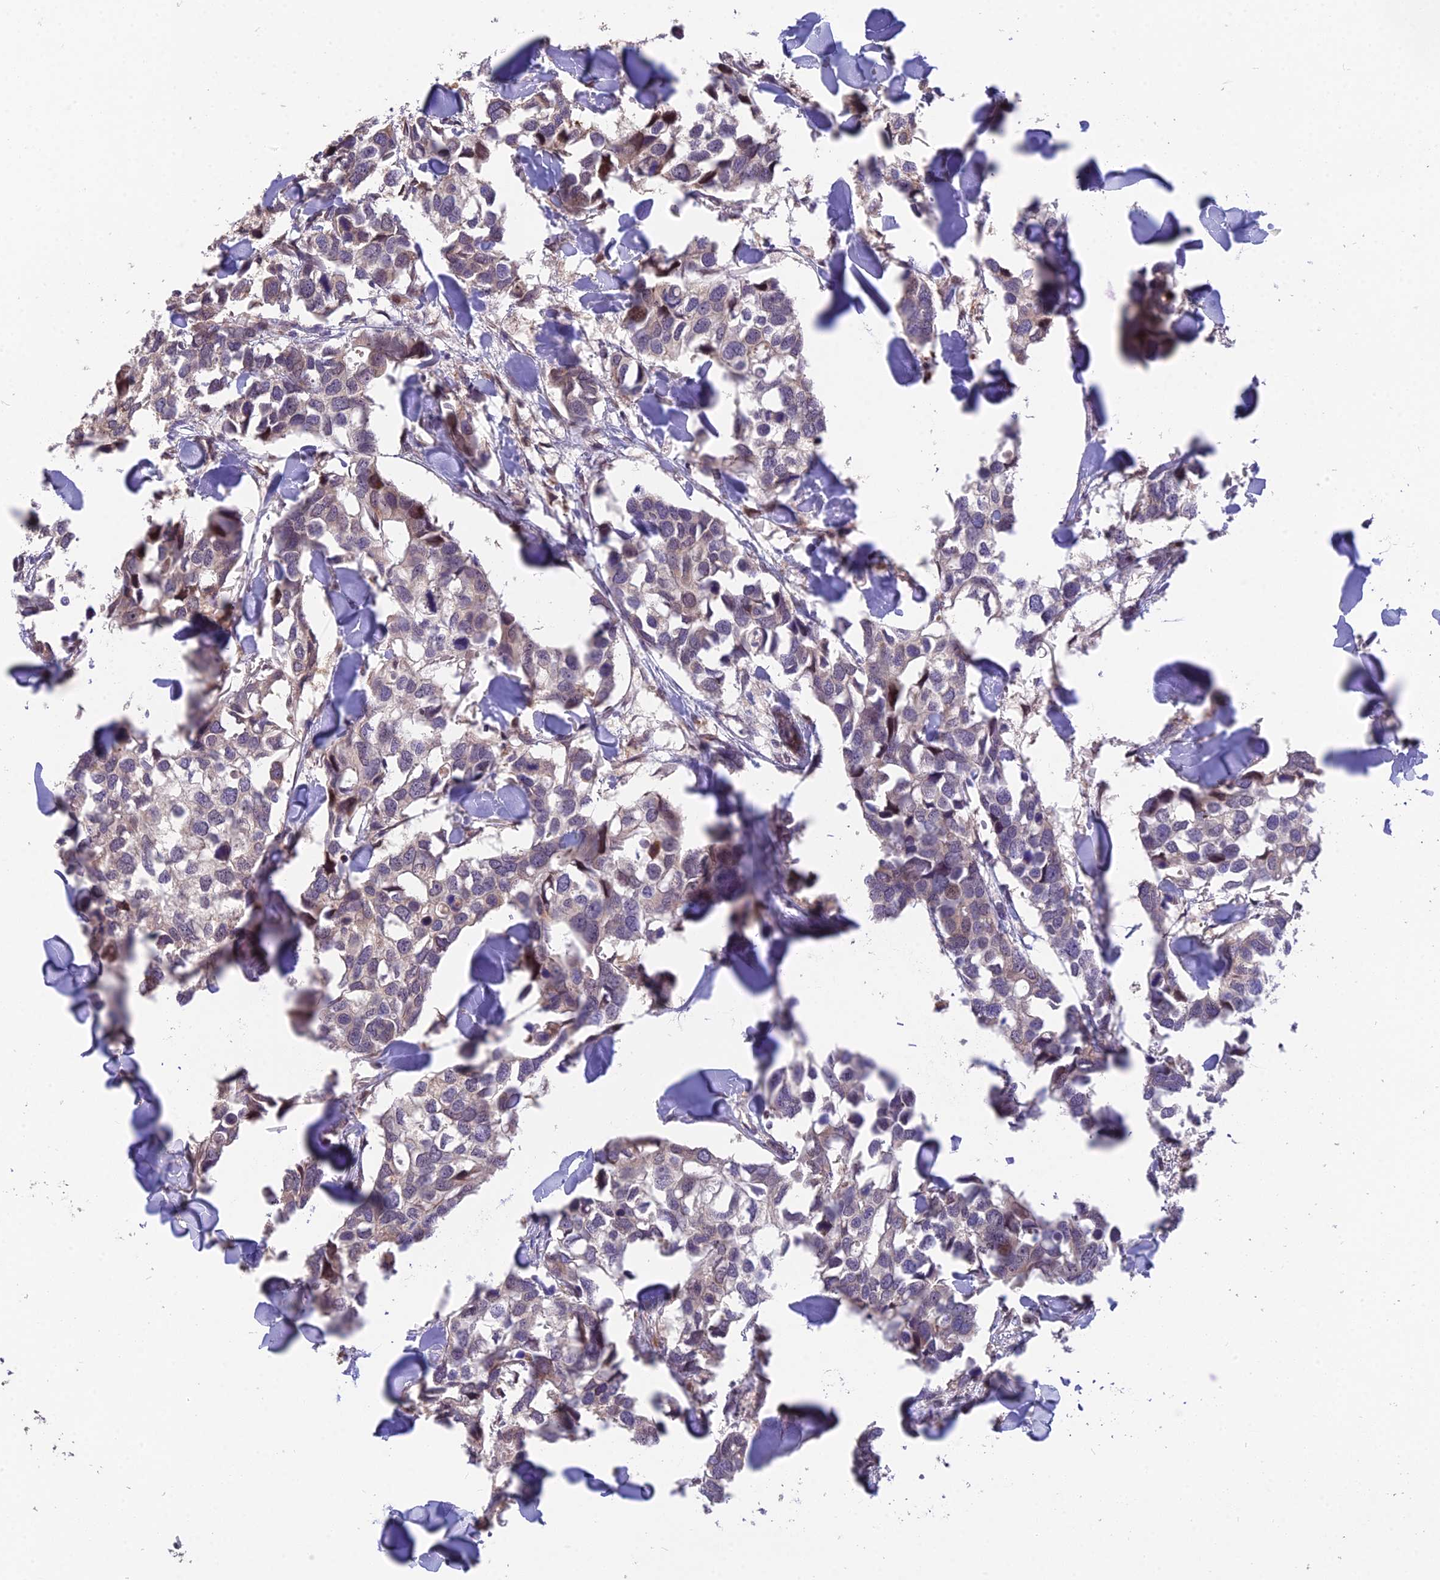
{"staining": {"intensity": "moderate", "quantity": "<25%", "location": "nuclear"}, "tissue": "breast cancer", "cell_type": "Tumor cells", "image_type": "cancer", "snomed": [{"axis": "morphology", "description": "Duct carcinoma"}, {"axis": "topography", "description": "Breast"}], "caption": "Protein analysis of breast cancer tissue reveals moderate nuclear positivity in approximately <25% of tumor cells. Ihc stains the protein of interest in brown and the nuclei are stained blue.", "gene": "CYP2R1", "patient": {"sex": "female", "age": 83}}